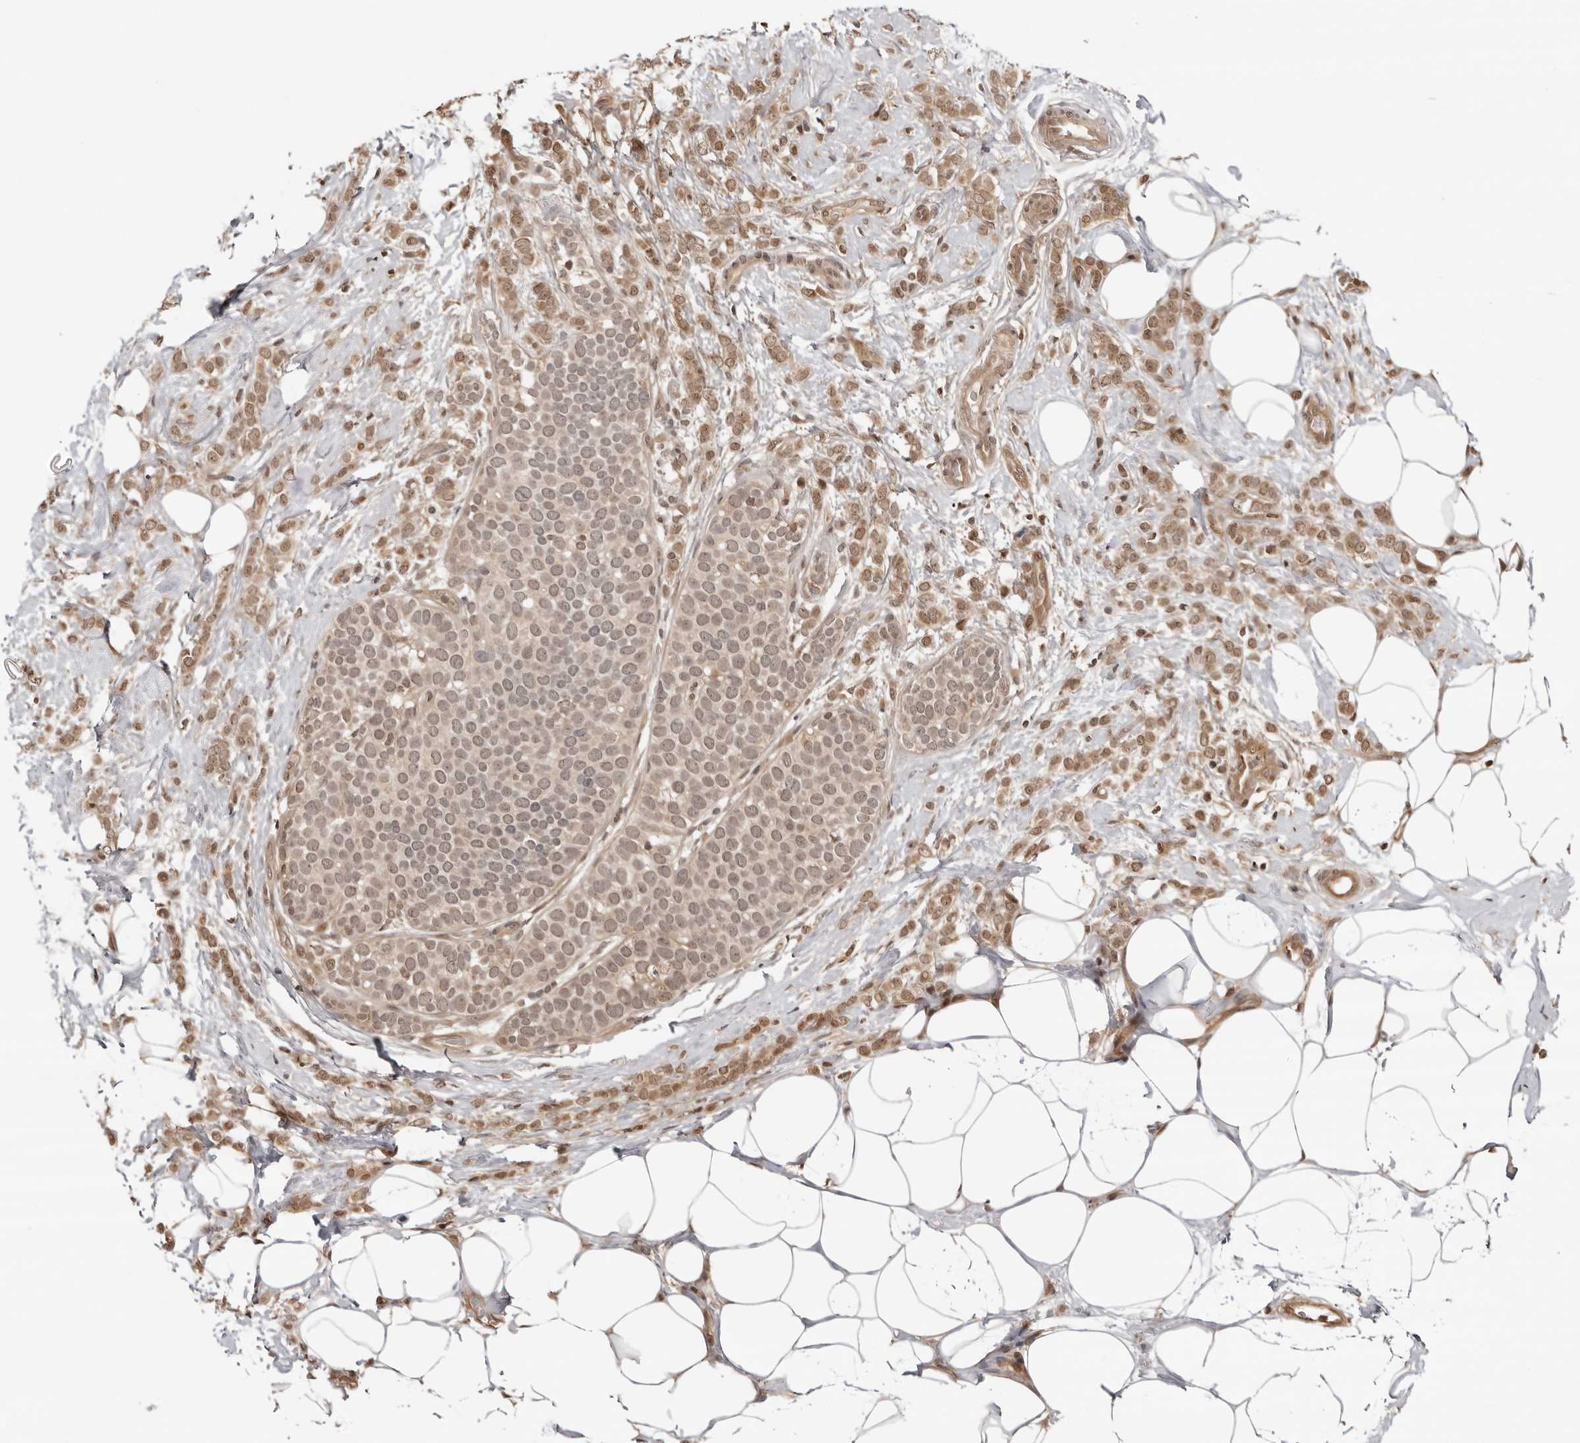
{"staining": {"intensity": "weak", "quantity": ">75%", "location": "cytoplasmic/membranous,nuclear"}, "tissue": "breast cancer", "cell_type": "Tumor cells", "image_type": "cancer", "snomed": [{"axis": "morphology", "description": "Lobular carcinoma"}, {"axis": "topography", "description": "Breast"}], "caption": "Tumor cells reveal low levels of weak cytoplasmic/membranous and nuclear staining in approximately >75% of cells in breast cancer. (DAB = brown stain, brightfield microscopy at high magnification).", "gene": "SDE2", "patient": {"sex": "female", "age": 50}}